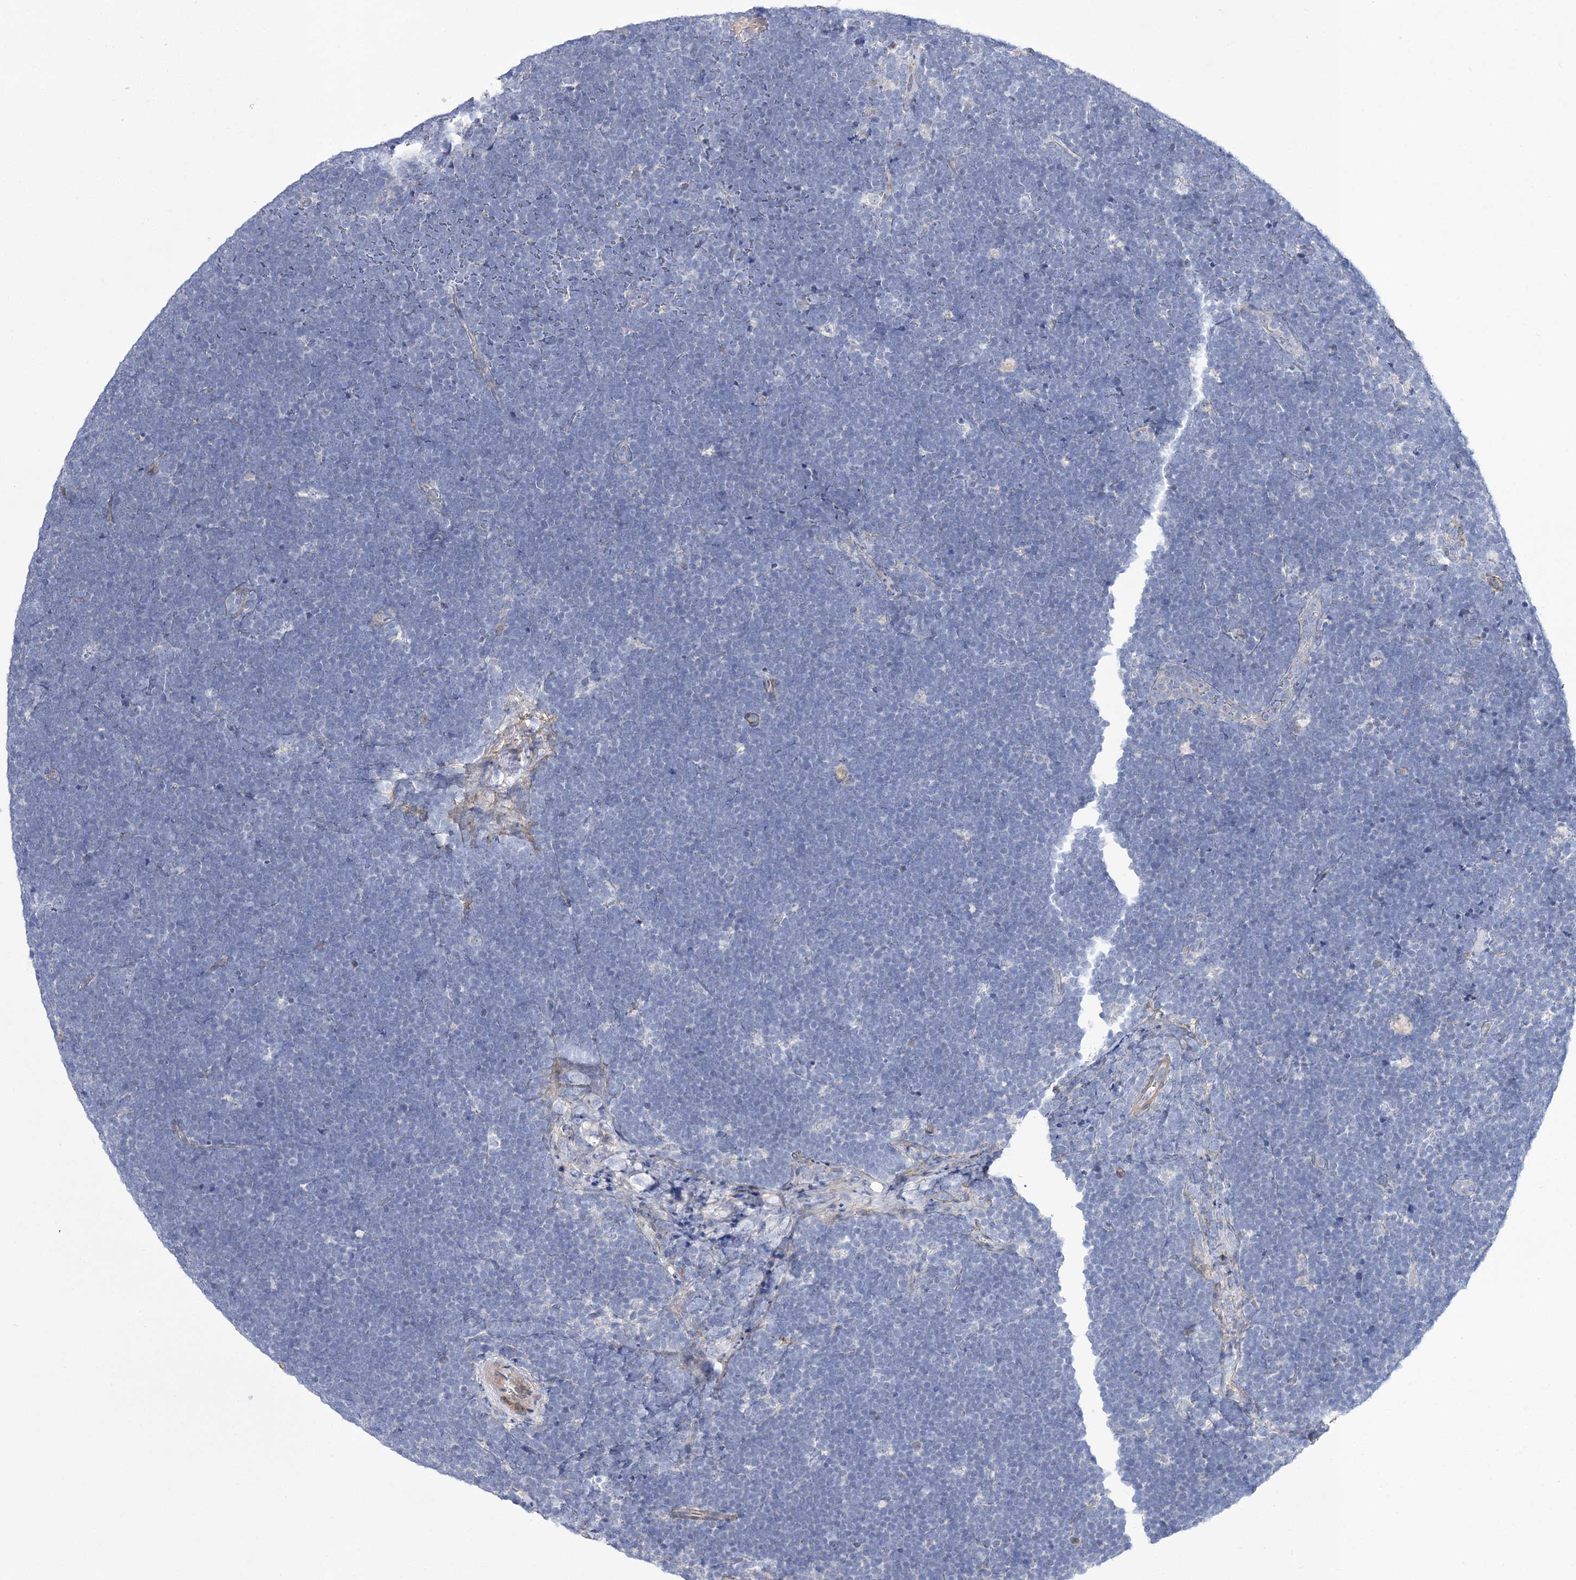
{"staining": {"intensity": "negative", "quantity": "none", "location": "none"}, "tissue": "lymphoma", "cell_type": "Tumor cells", "image_type": "cancer", "snomed": [{"axis": "morphology", "description": "Malignant lymphoma, non-Hodgkin's type, High grade"}, {"axis": "topography", "description": "Lymph node"}], "caption": "Tumor cells are negative for protein expression in human high-grade malignant lymphoma, non-Hodgkin's type.", "gene": "ANO1", "patient": {"sex": "male", "age": 13}}